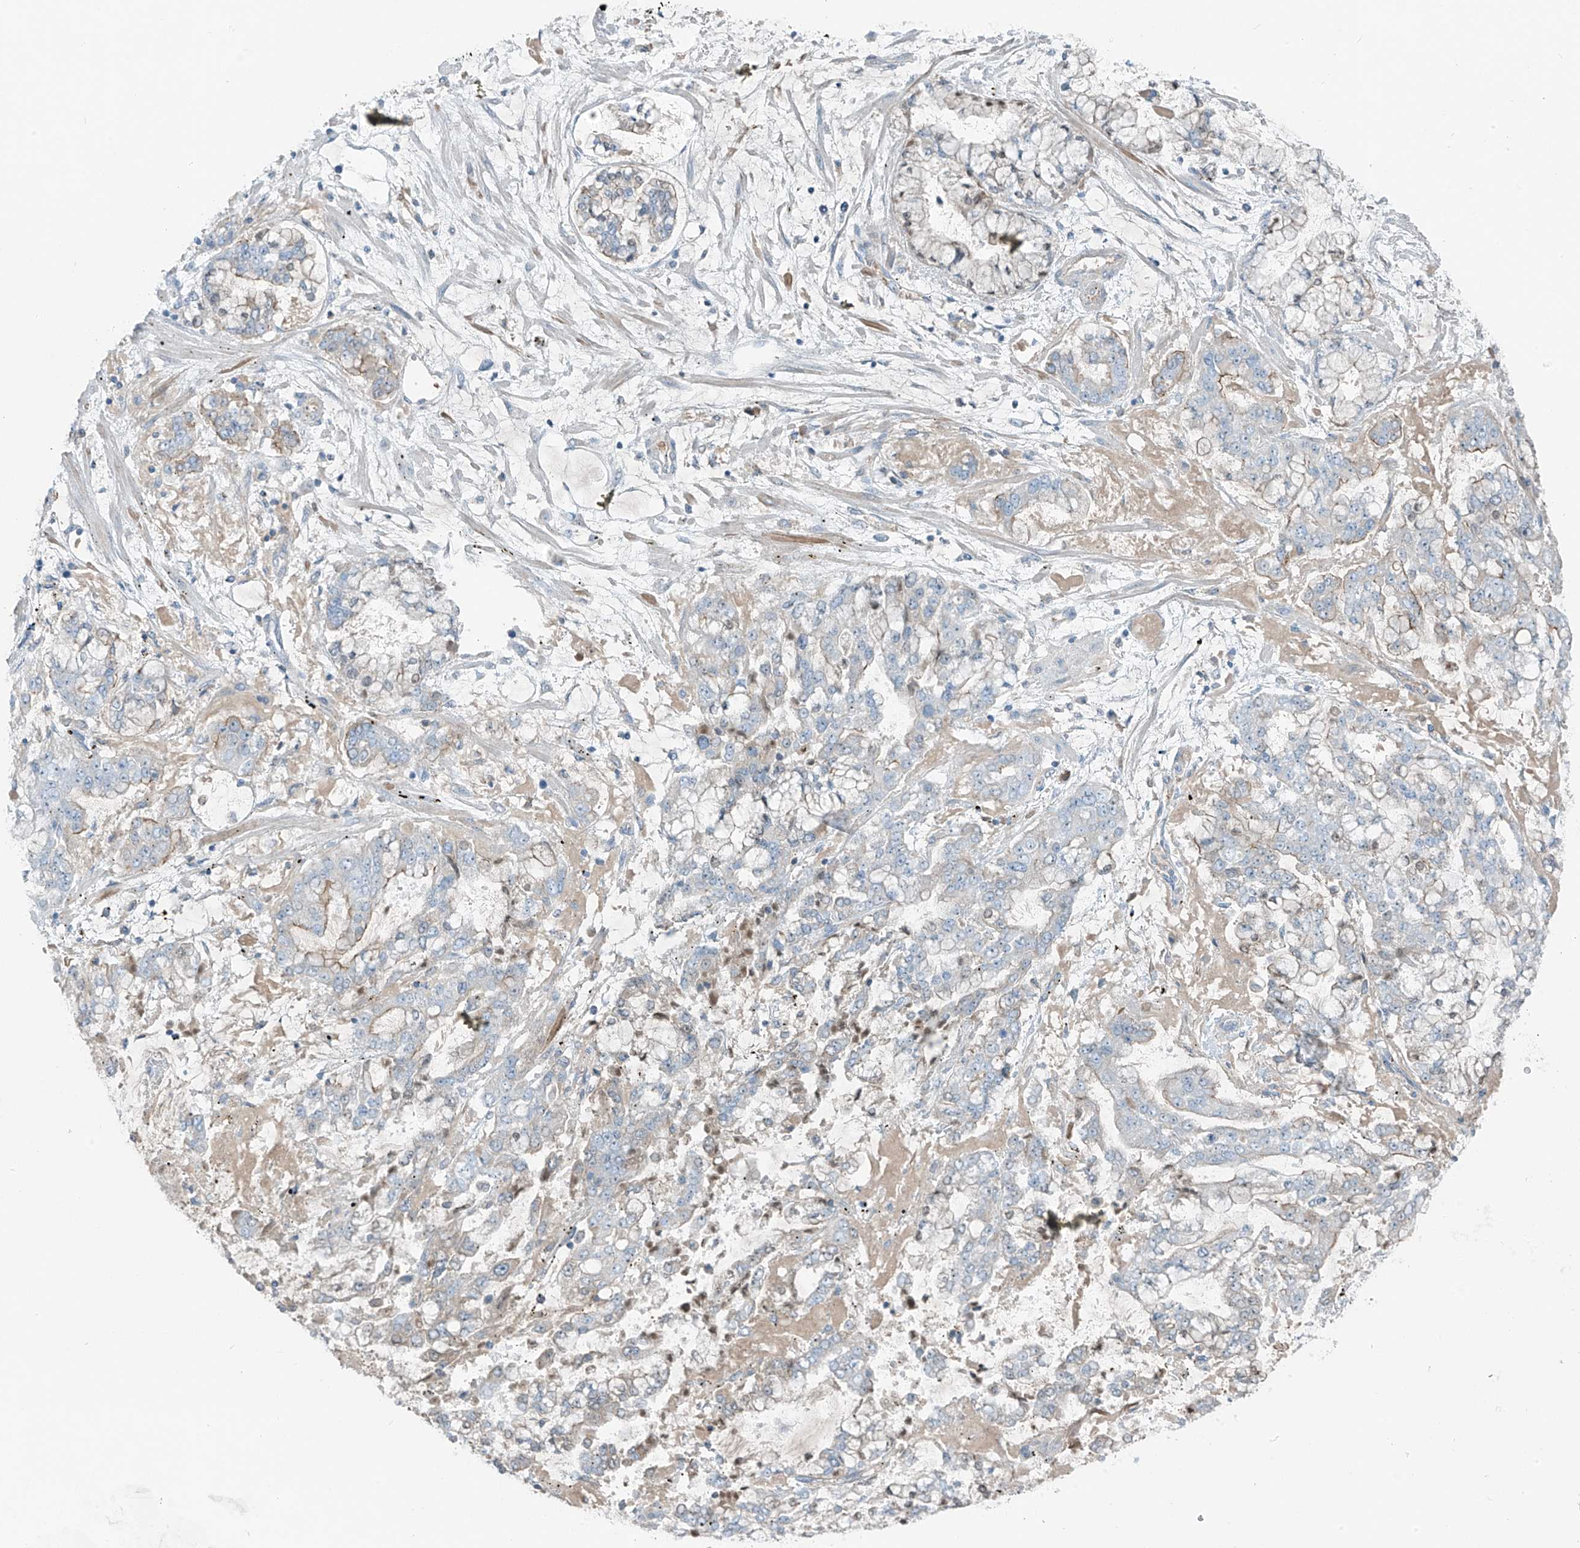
{"staining": {"intensity": "negative", "quantity": "none", "location": "none"}, "tissue": "stomach cancer", "cell_type": "Tumor cells", "image_type": "cancer", "snomed": [{"axis": "morphology", "description": "Normal tissue, NOS"}, {"axis": "morphology", "description": "Adenocarcinoma, NOS"}, {"axis": "topography", "description": "Stomach, upper"}, {"axis": "topography", "description": "Stomach"}], "caption": "Tumor cells show no significant protein staining in adenocarcinoma (stomach). (Stains: DAB (3,3'-diaminobenzidine) immunohistochemistry with hematoxylin counter stain, Microscopy: brightfield microscopy at high magnification).", "gene": "FAM131C", "patient": {"sex": "male", "age": 76}}